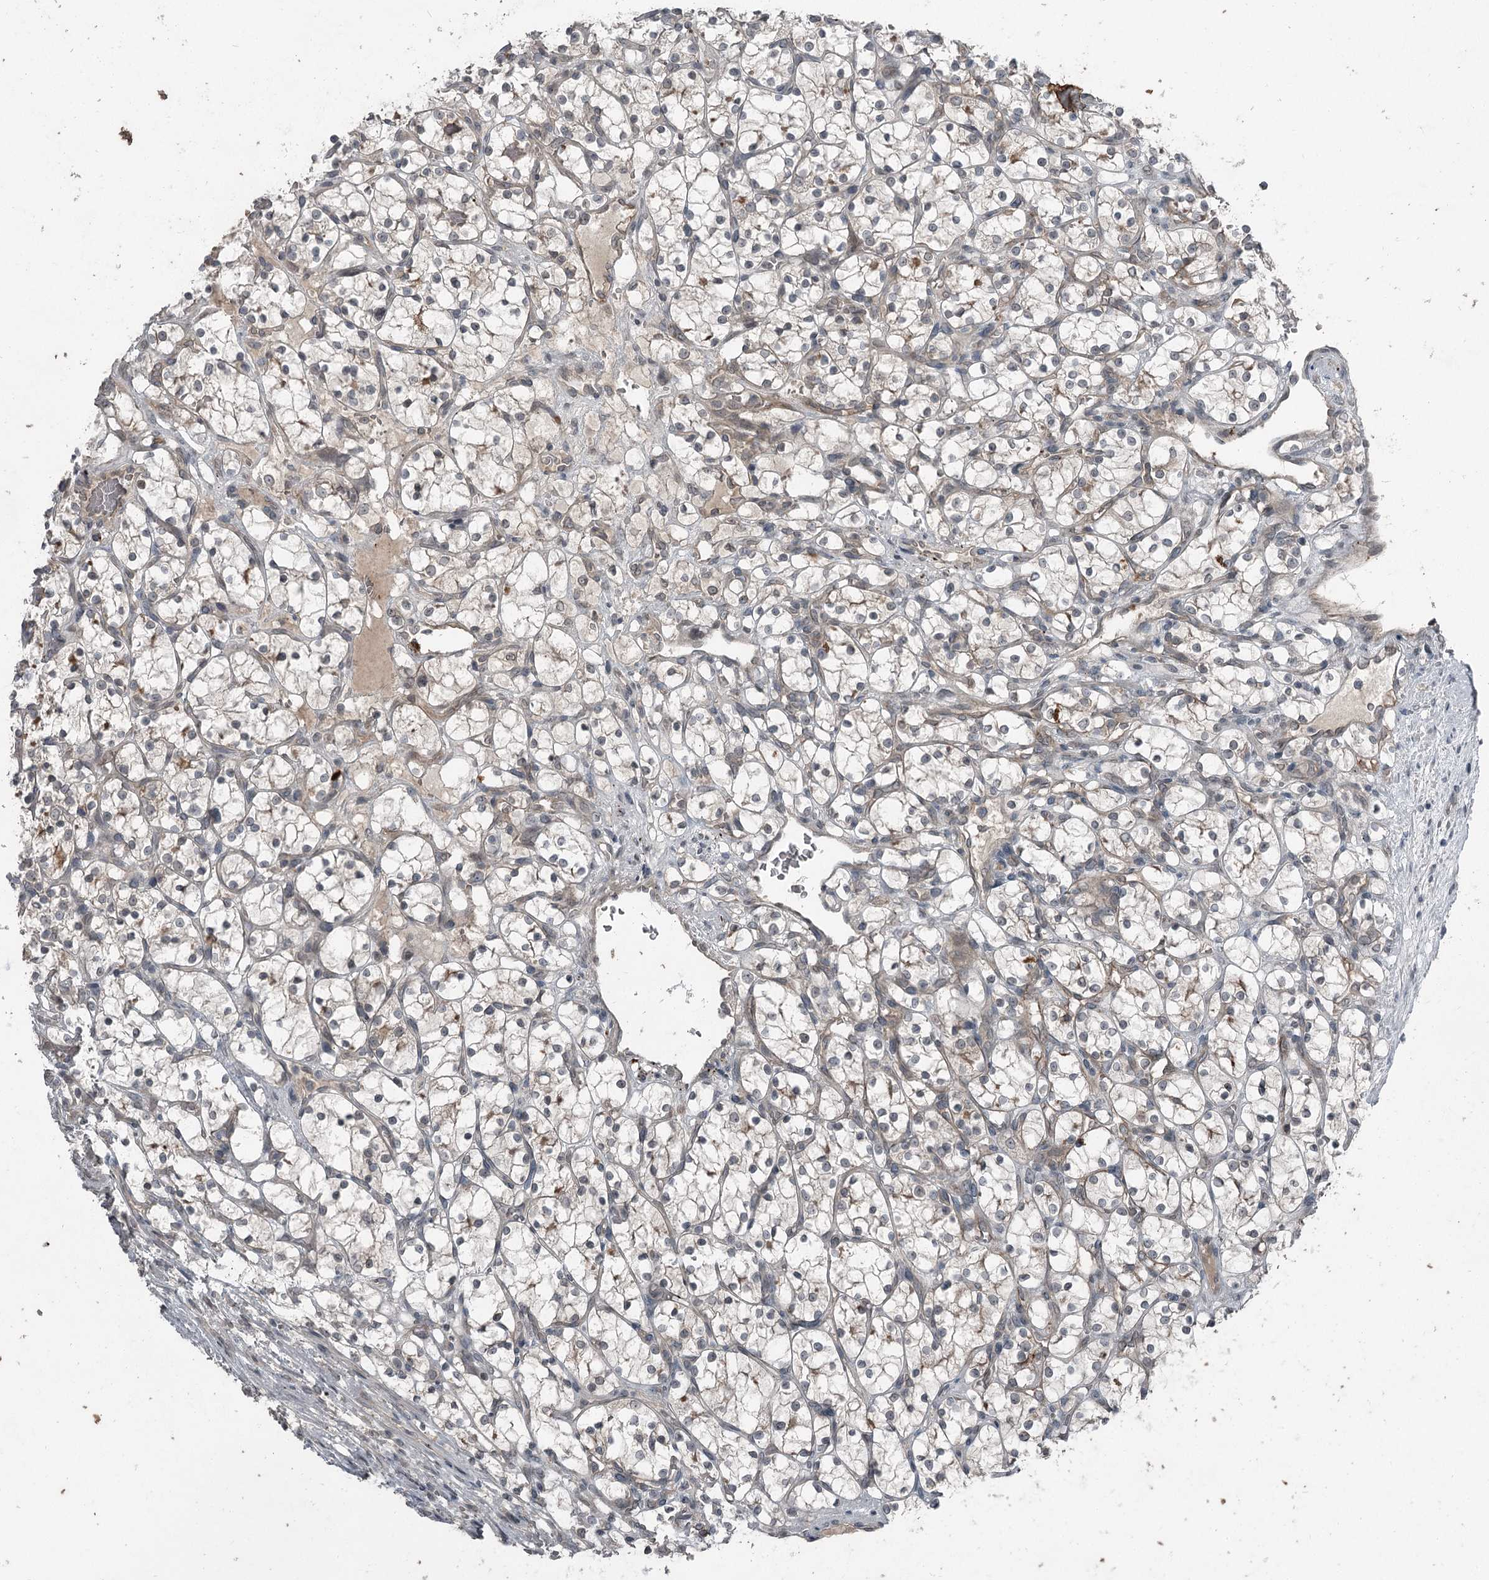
{"staining": {"intensity": "negative", "quantity": "none", "location": "none"}, "tissue": "renal cancer", "cell_type": "Tumor cells", "image_type": "cancer", "snomed": [{"axis": "morphology", "description": "Adenocarcinoma, NOS"}, {"axis": "topography", "description": "Kidney"}], "caption": "Immunohistochemistry (IHC) photomicrograph of neoplastic tissue: renal adenocarcinoma stained with DAB (3,3'-diaminobenzidine) displays no significant protein staining in tumor cells. (Brightfield microscopy of DAB immunohistochemistry at high magnification).", "gene": "SLC39A8", "patient": {"sex": "female", "age": 69}}